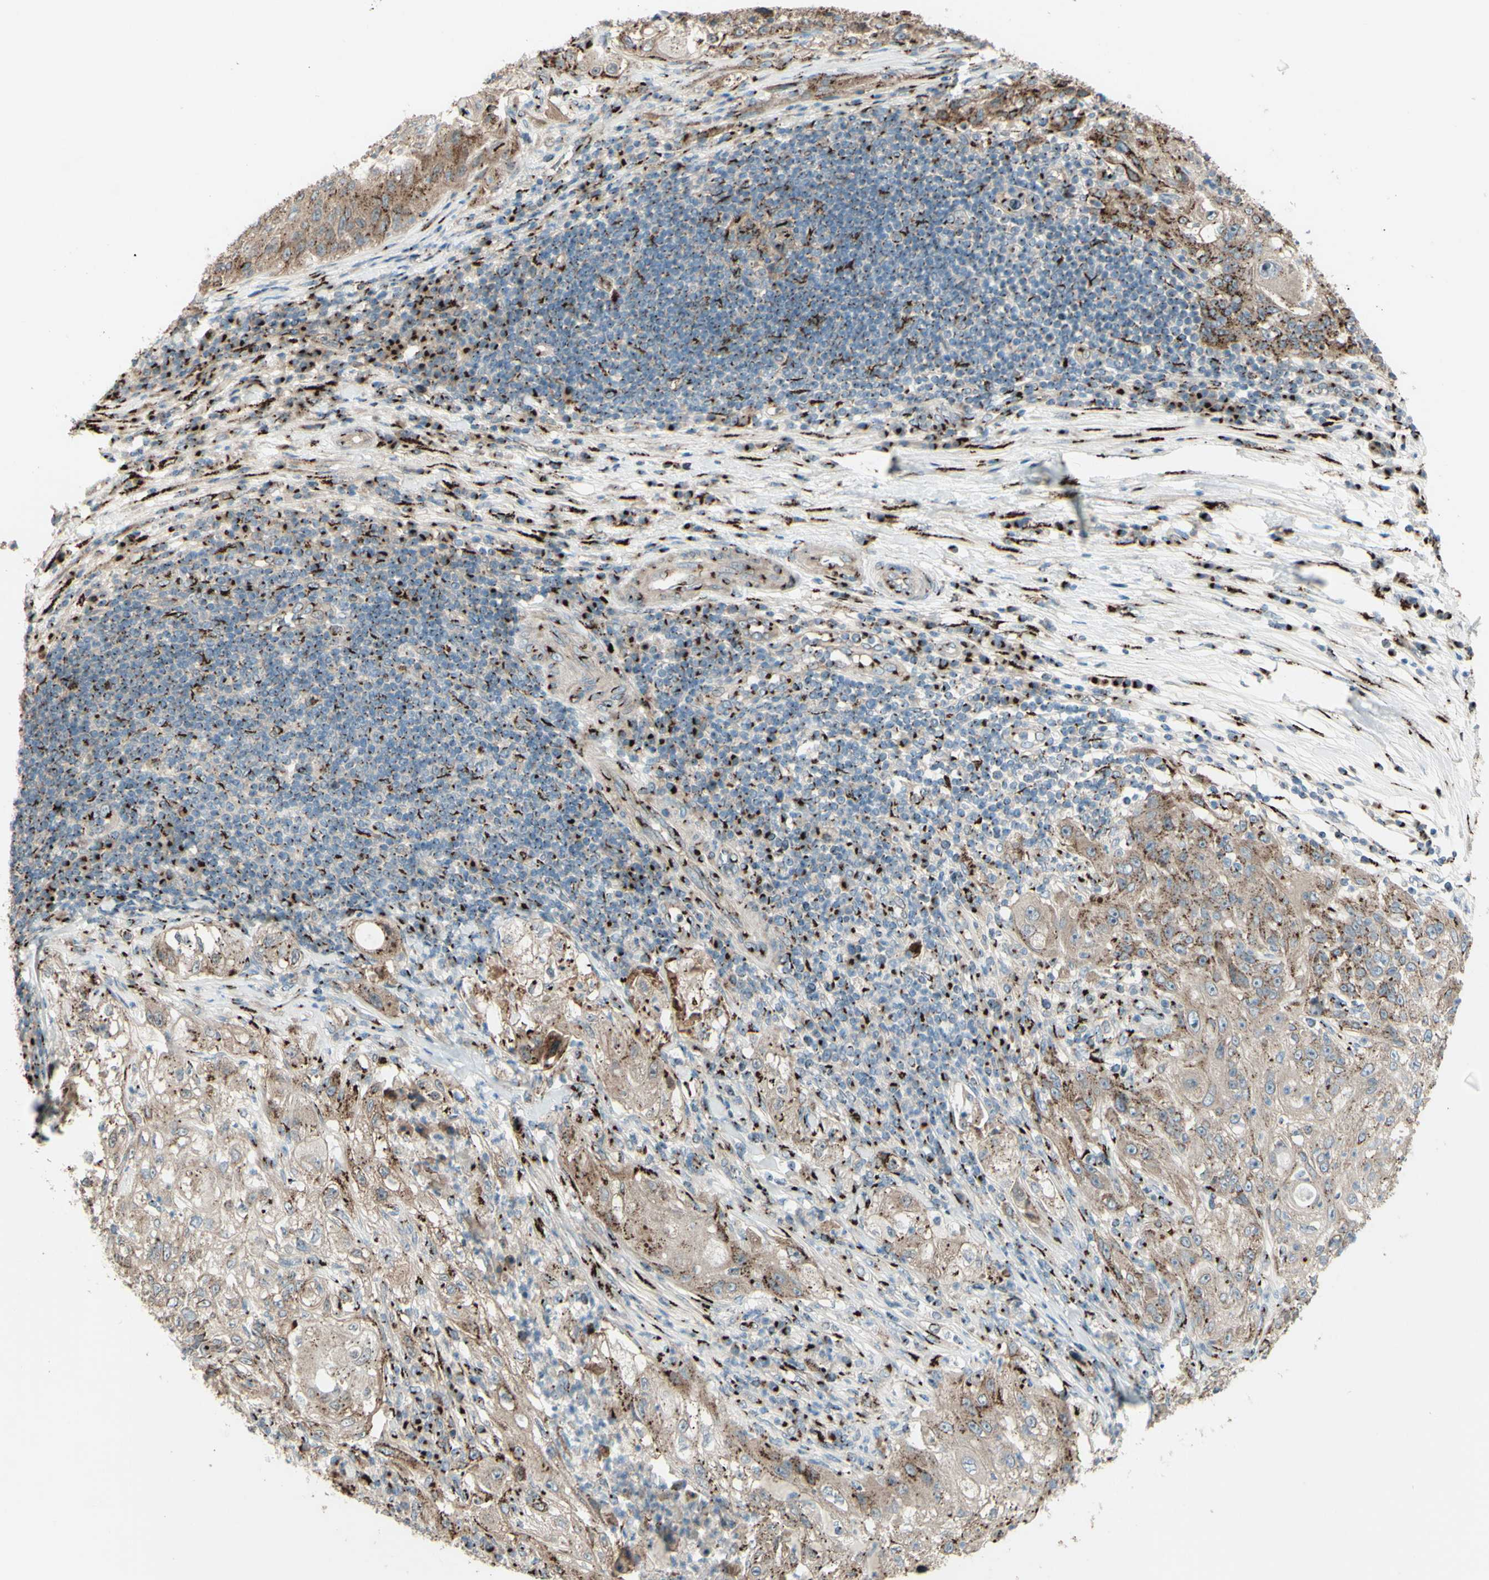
{"staining": {"intensity": "moderate", "quantity": ">75%", "location": "cytoplasmic/membranous"}, "tissue": "lung cancer", "cell_type": "Tumor cells", "image_type": "cancer", "snomed": [{"axis": "morphology", "description": "Inflammation, NOS"}, {"axis": "morphology", "description": "Squamous cell carcinoma, NOS"}, {"axis": "topography", "description": "Lymph node"}, {"axis": "topography", "description": "Soft tissue"}, {"axis": "topography", "description": "Lung"}], "caption": "Squamous cell carcinoma (lung) stained for a protein displays moderate cytoplasmic/membranous positivity in tumor cells.", "gene": "BPNT2", "patient": {"sex": "male", "age": 66}}